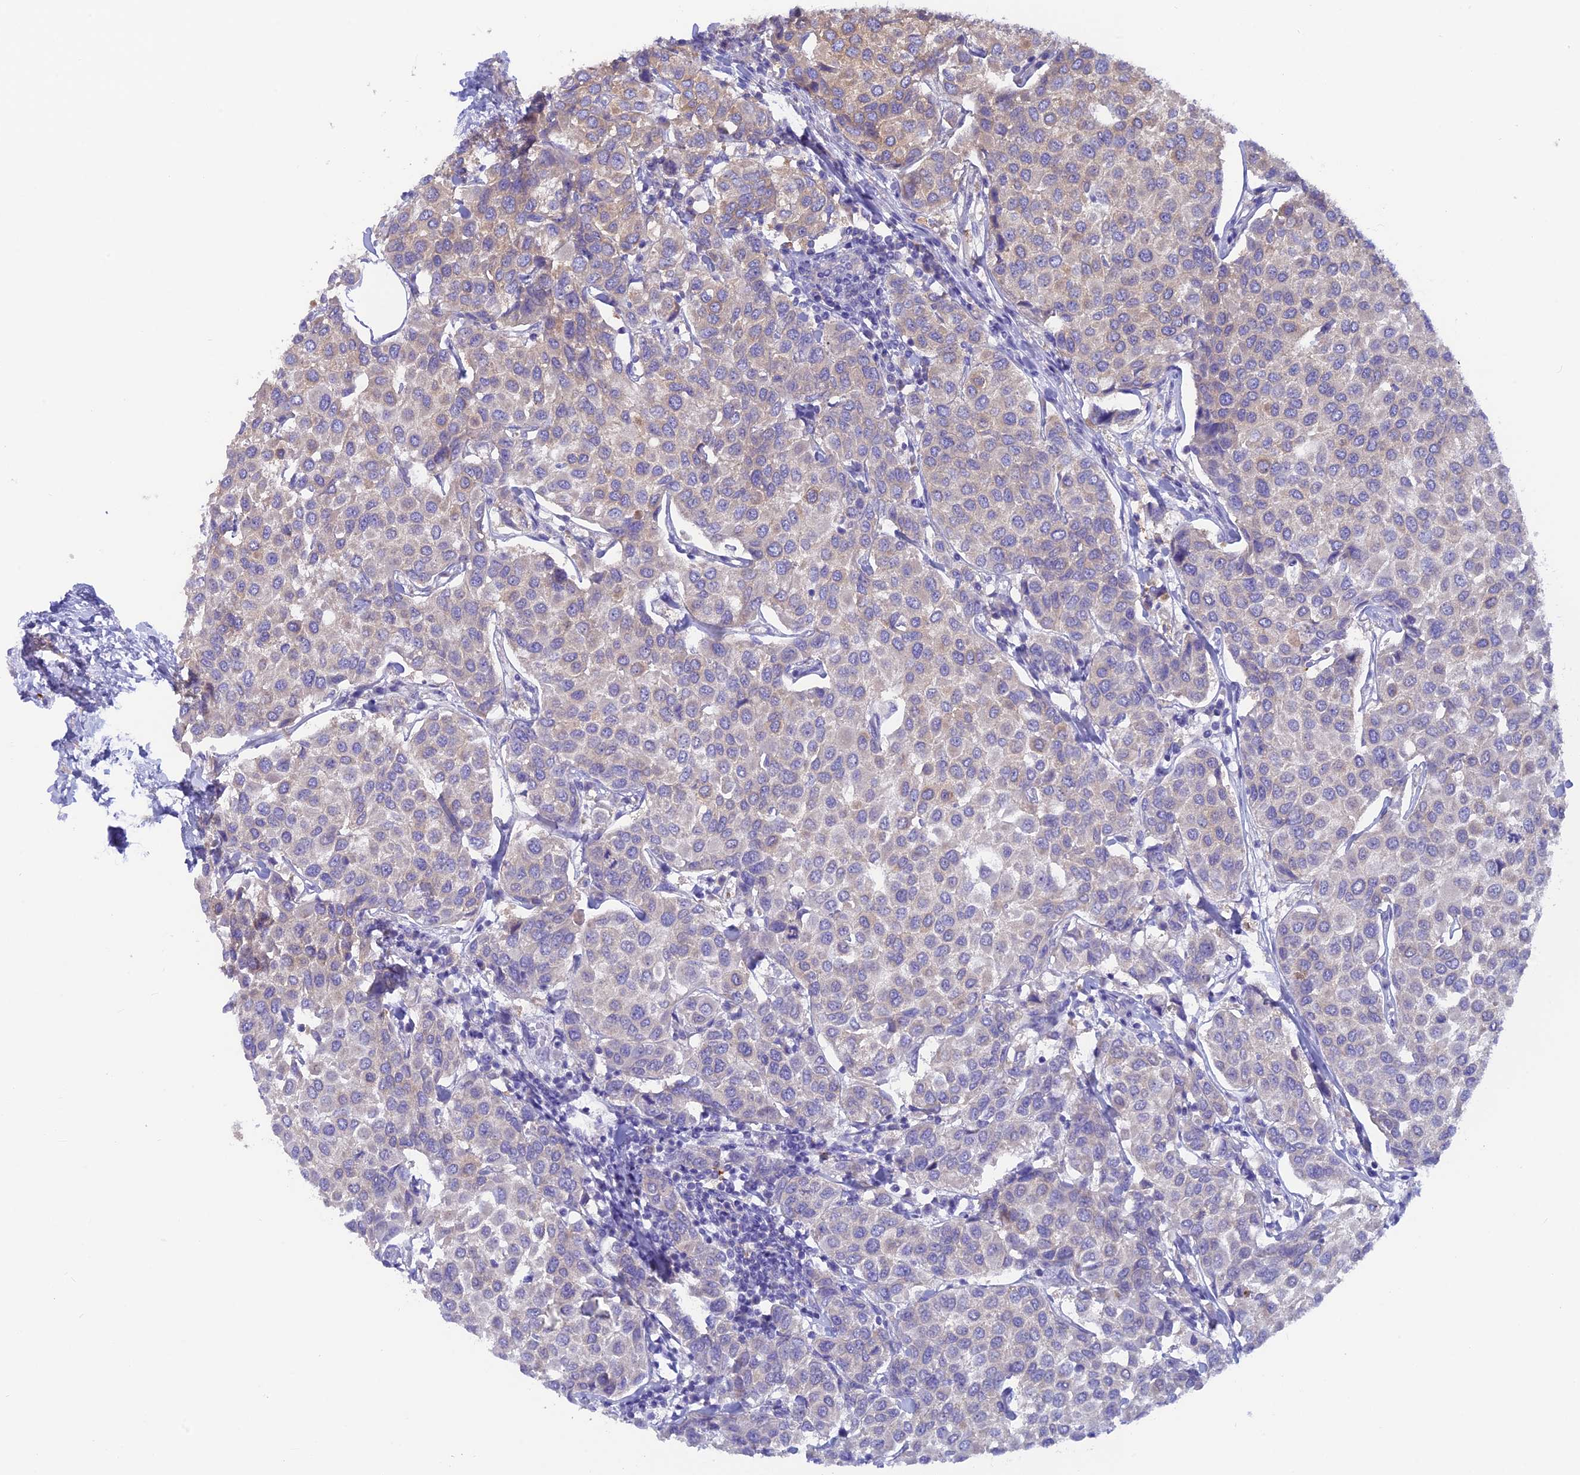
{"staining": {"intensity": "negative", "quantity": "none", "location": "none"}, "tissue": "breast cancer", "cell_type": "Tumor cells", "image_type": "cancer", "snomed": [{"axis": "morphology", "description": "Duct carcinoma"}, {"axis": "topography", "description": "Breast"}], "caption": "Protein analysis of infiltrating ductal carcinoma (breast) shows no significant positivity in tumor cells. (DAB immunohistochemistry visualized using brightfield microscopy, high magnification).", "gene": "LZTFL1", "patient": {"sex": "female", "age": 55}}